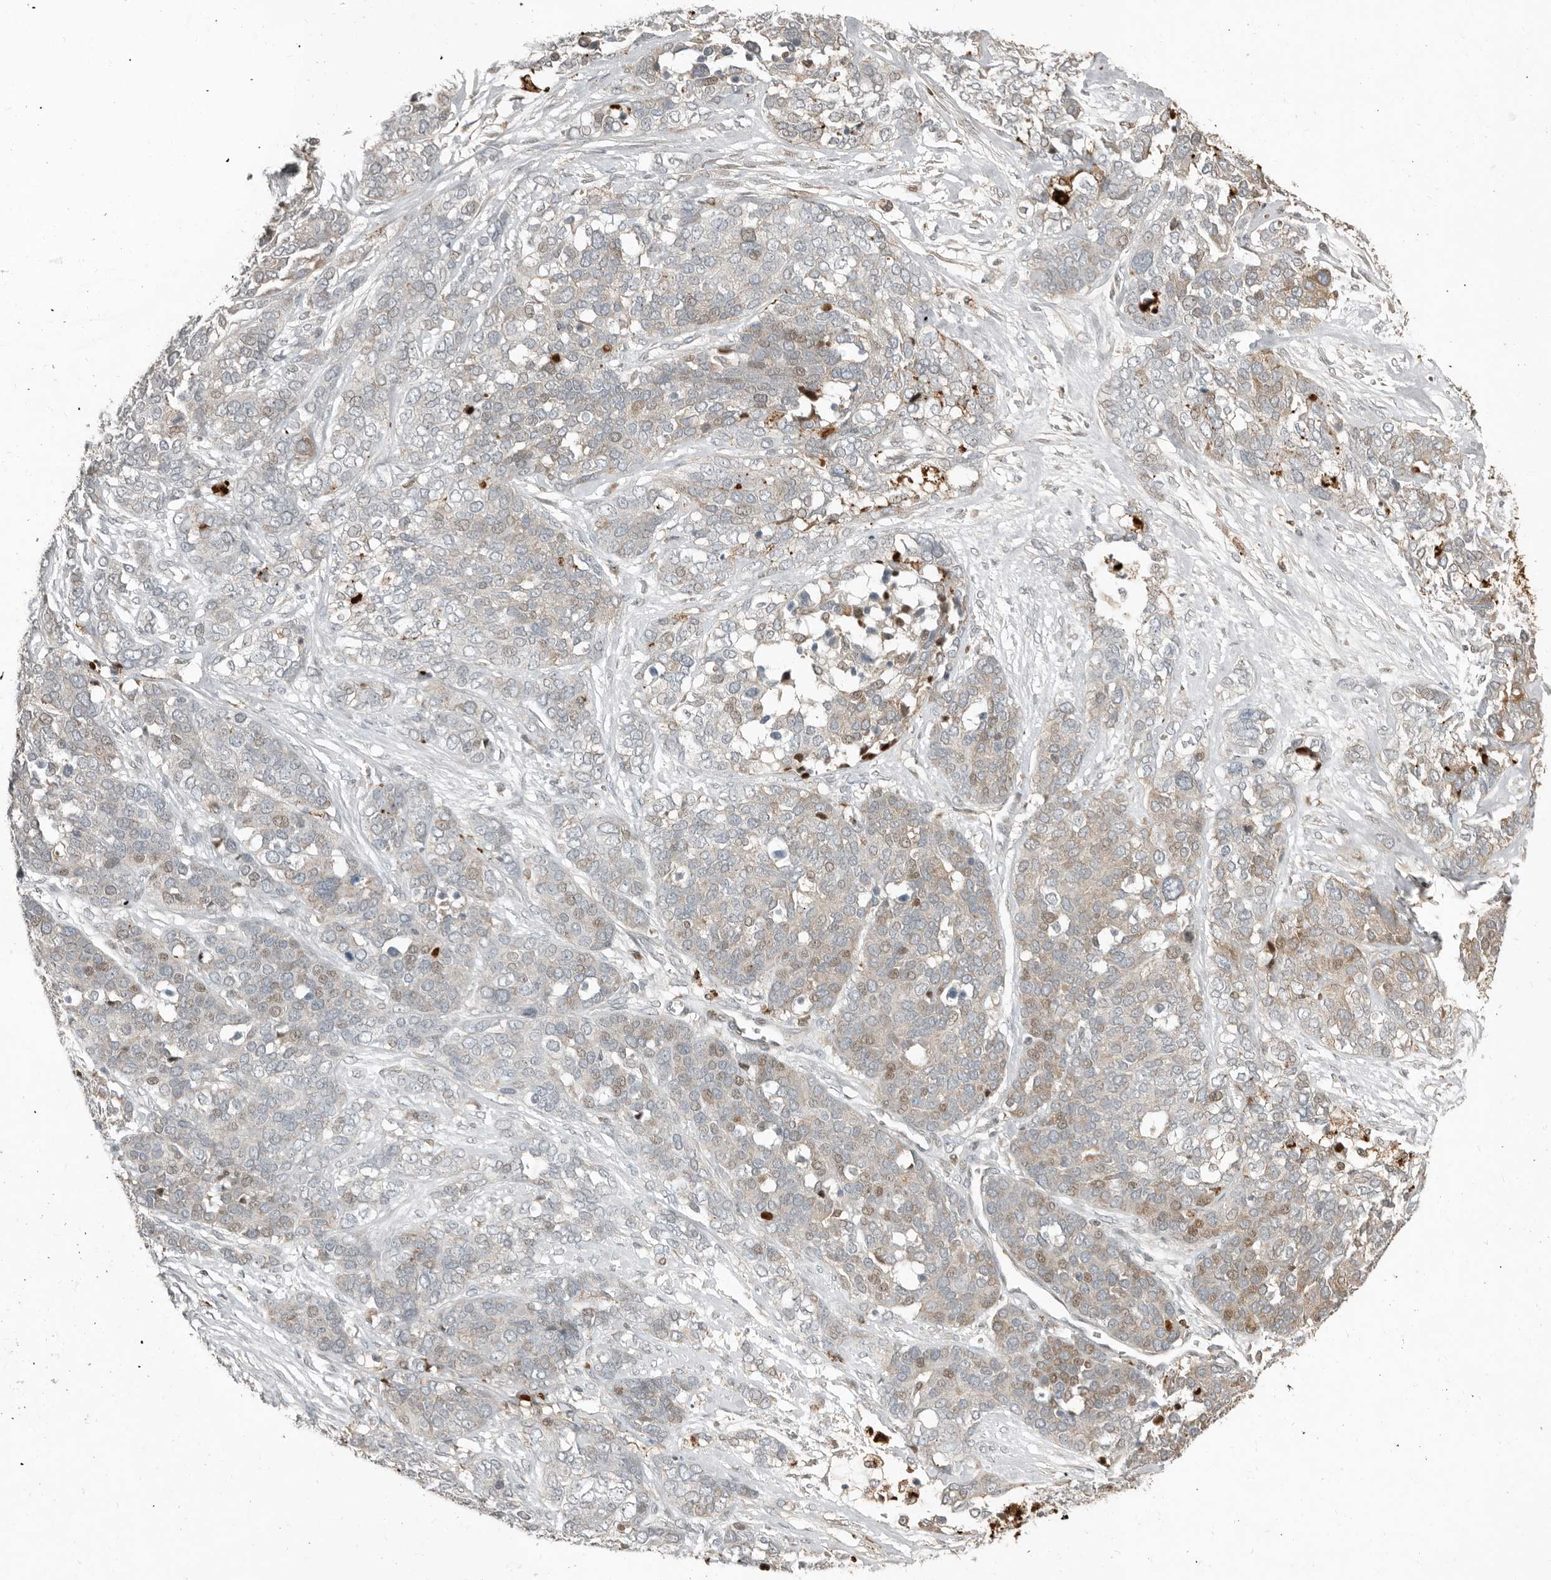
{"staining": {"intensity": "moderate", "quantity": "<25%", "location": "cytoplasmic/membranous"}, "tissue": "ovarian cancer", "cell_type": "Tumor cells", "image_type": "cancer", "snomed": [{"axis": "morphology", "description": "Cystadenocarcinoma, serous, NOS"}, {"axis": "topography", "description": "Ovary"}], "caption": "Tumor cells show low levels of moderate cytoplasmic/membranous expression in approximately <25% of cells in ovarian cancer (serous cystadenocarcinoma).", "gene": "KLHL38", "patient": {"sex": "female", "age": 44}}